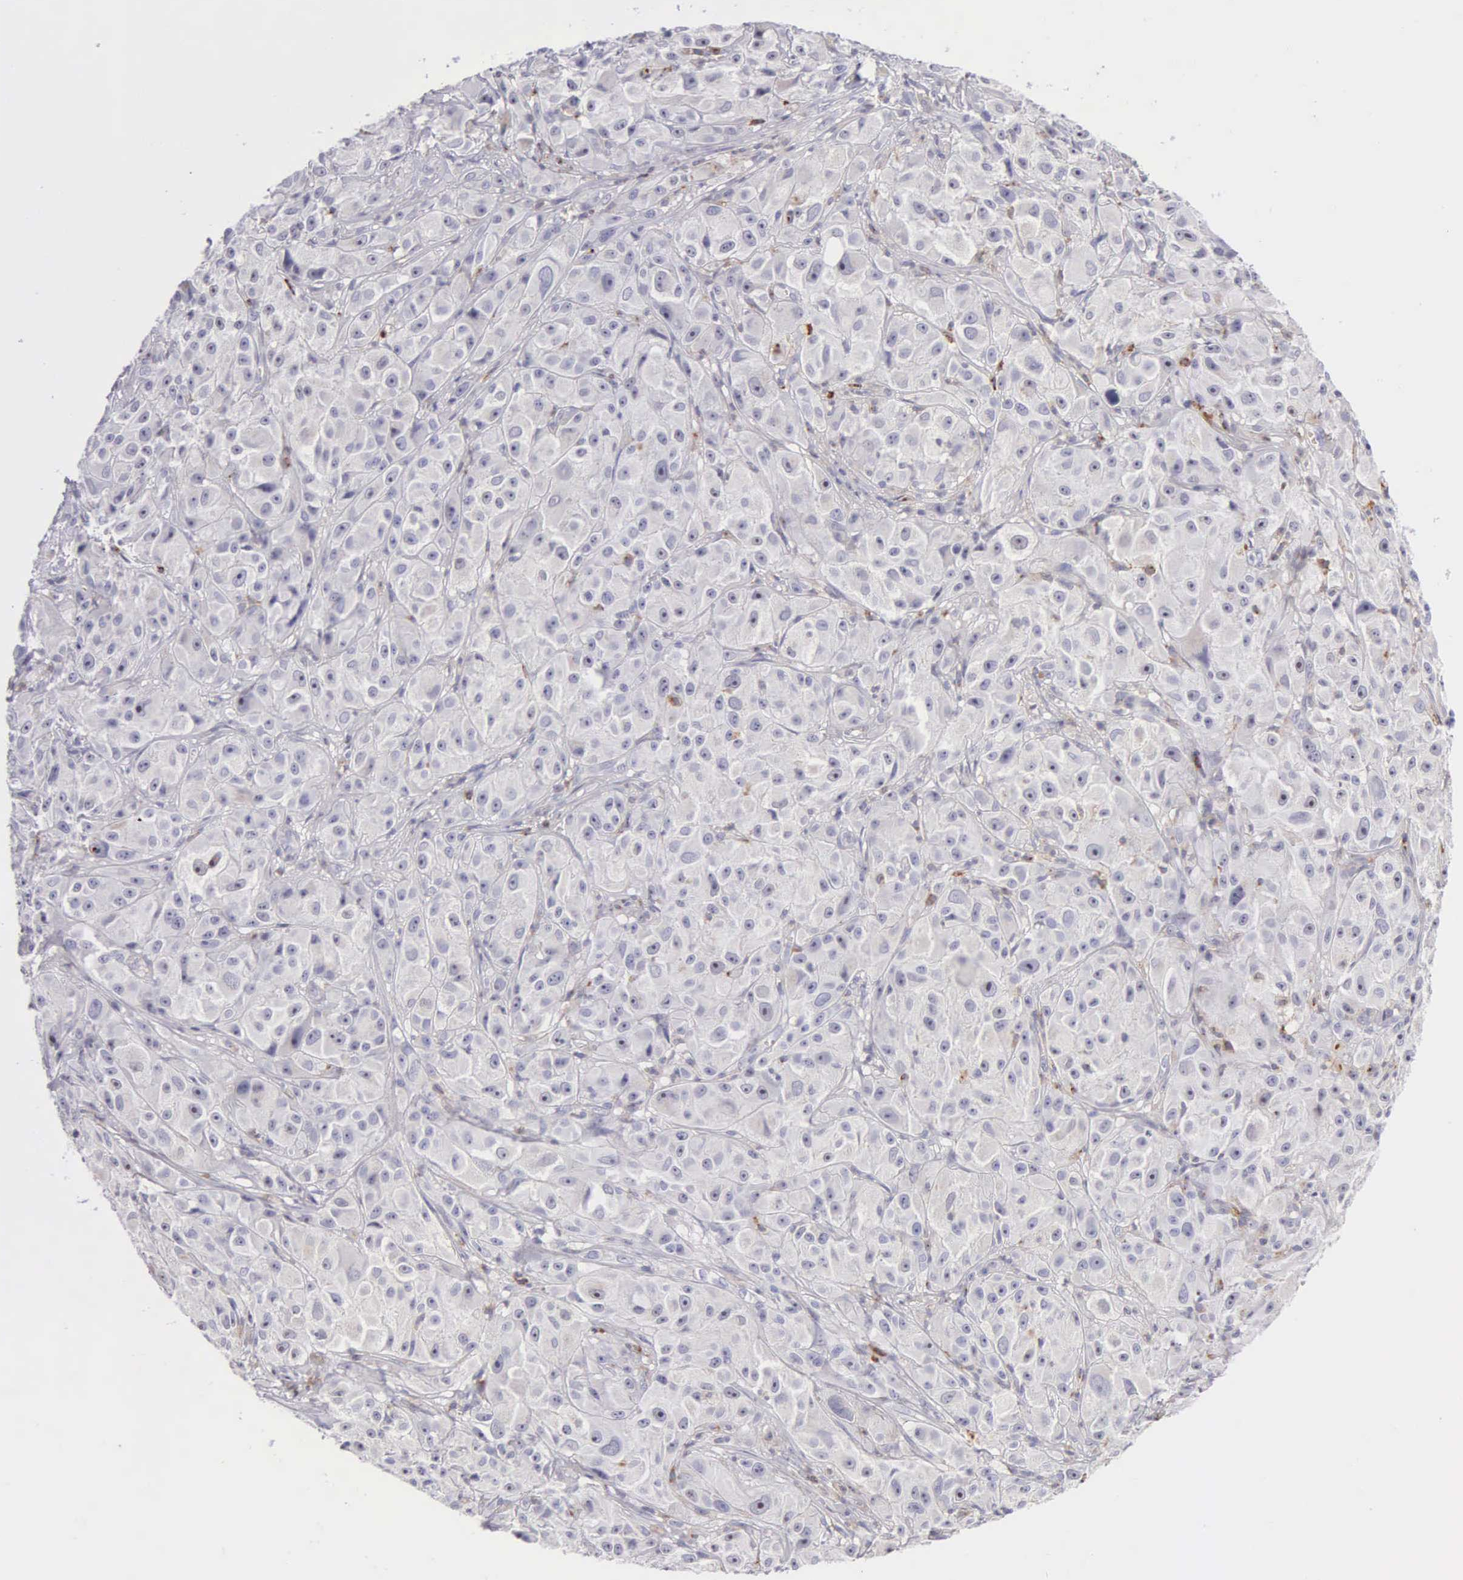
{"staining": {"intensity": "negative", "quantity": "none", "location": "none"}, "tissue": "melanoma", "cell_type": "Tumor cells", "image_type": "cancer", "snomed": [{"axis": "morphology", "description": "Malignant melanoma, NOS"}, {"axis": "topography", "description": "Skin"}], "caption": "Protein analysis of melanoma exhibits no significant staining in tumor cells. The staining was performed using DAB to visualize the protein expression in brown, while the nuclei were stained in blue with hematoxylin (Magnification: 20x).", "gene": "SRGN", "patient": {"sex": "male", "age": 56}}